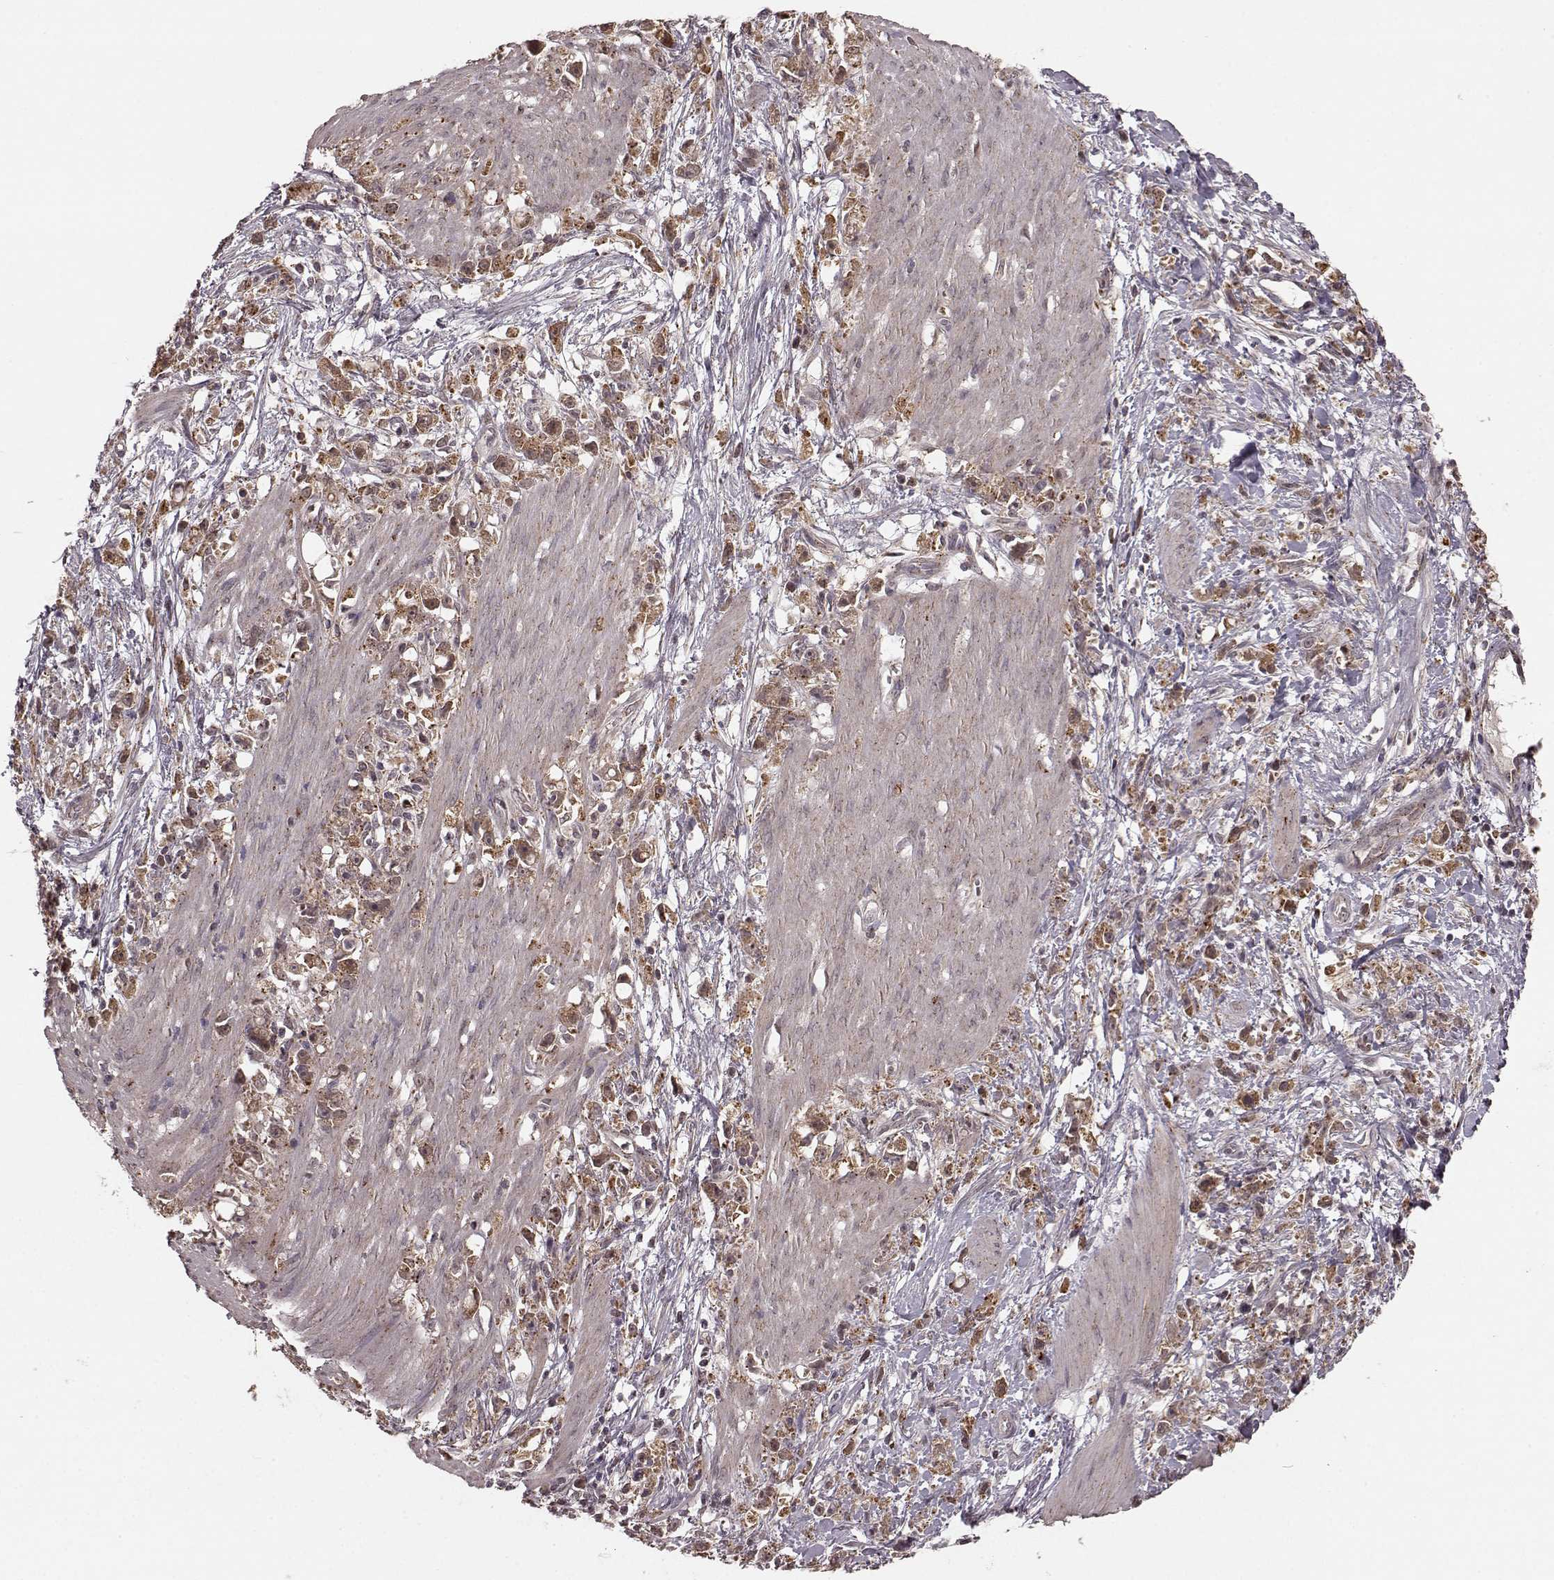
{"staining": {"intensity": "moderate", "quantity": "<25%", "location": "cytoplasmic/membranous"}, "tissue": "stomach cancer", "cell_type": "Tumor cells", "image_type": "cancer", "snomed": [{"axis": "morphology", "description": "Adenocarcinoma, NOS"}, {"axis": "topography", "description": "Stomach"}], "caption": "Human stomach cancer stained for a protein (brown) shows moderate cytoplasmic/membranous positive expression in about <25% of tumor cells.", "gene": "GSS", "patient": {"sex": "female", "age": 59}}